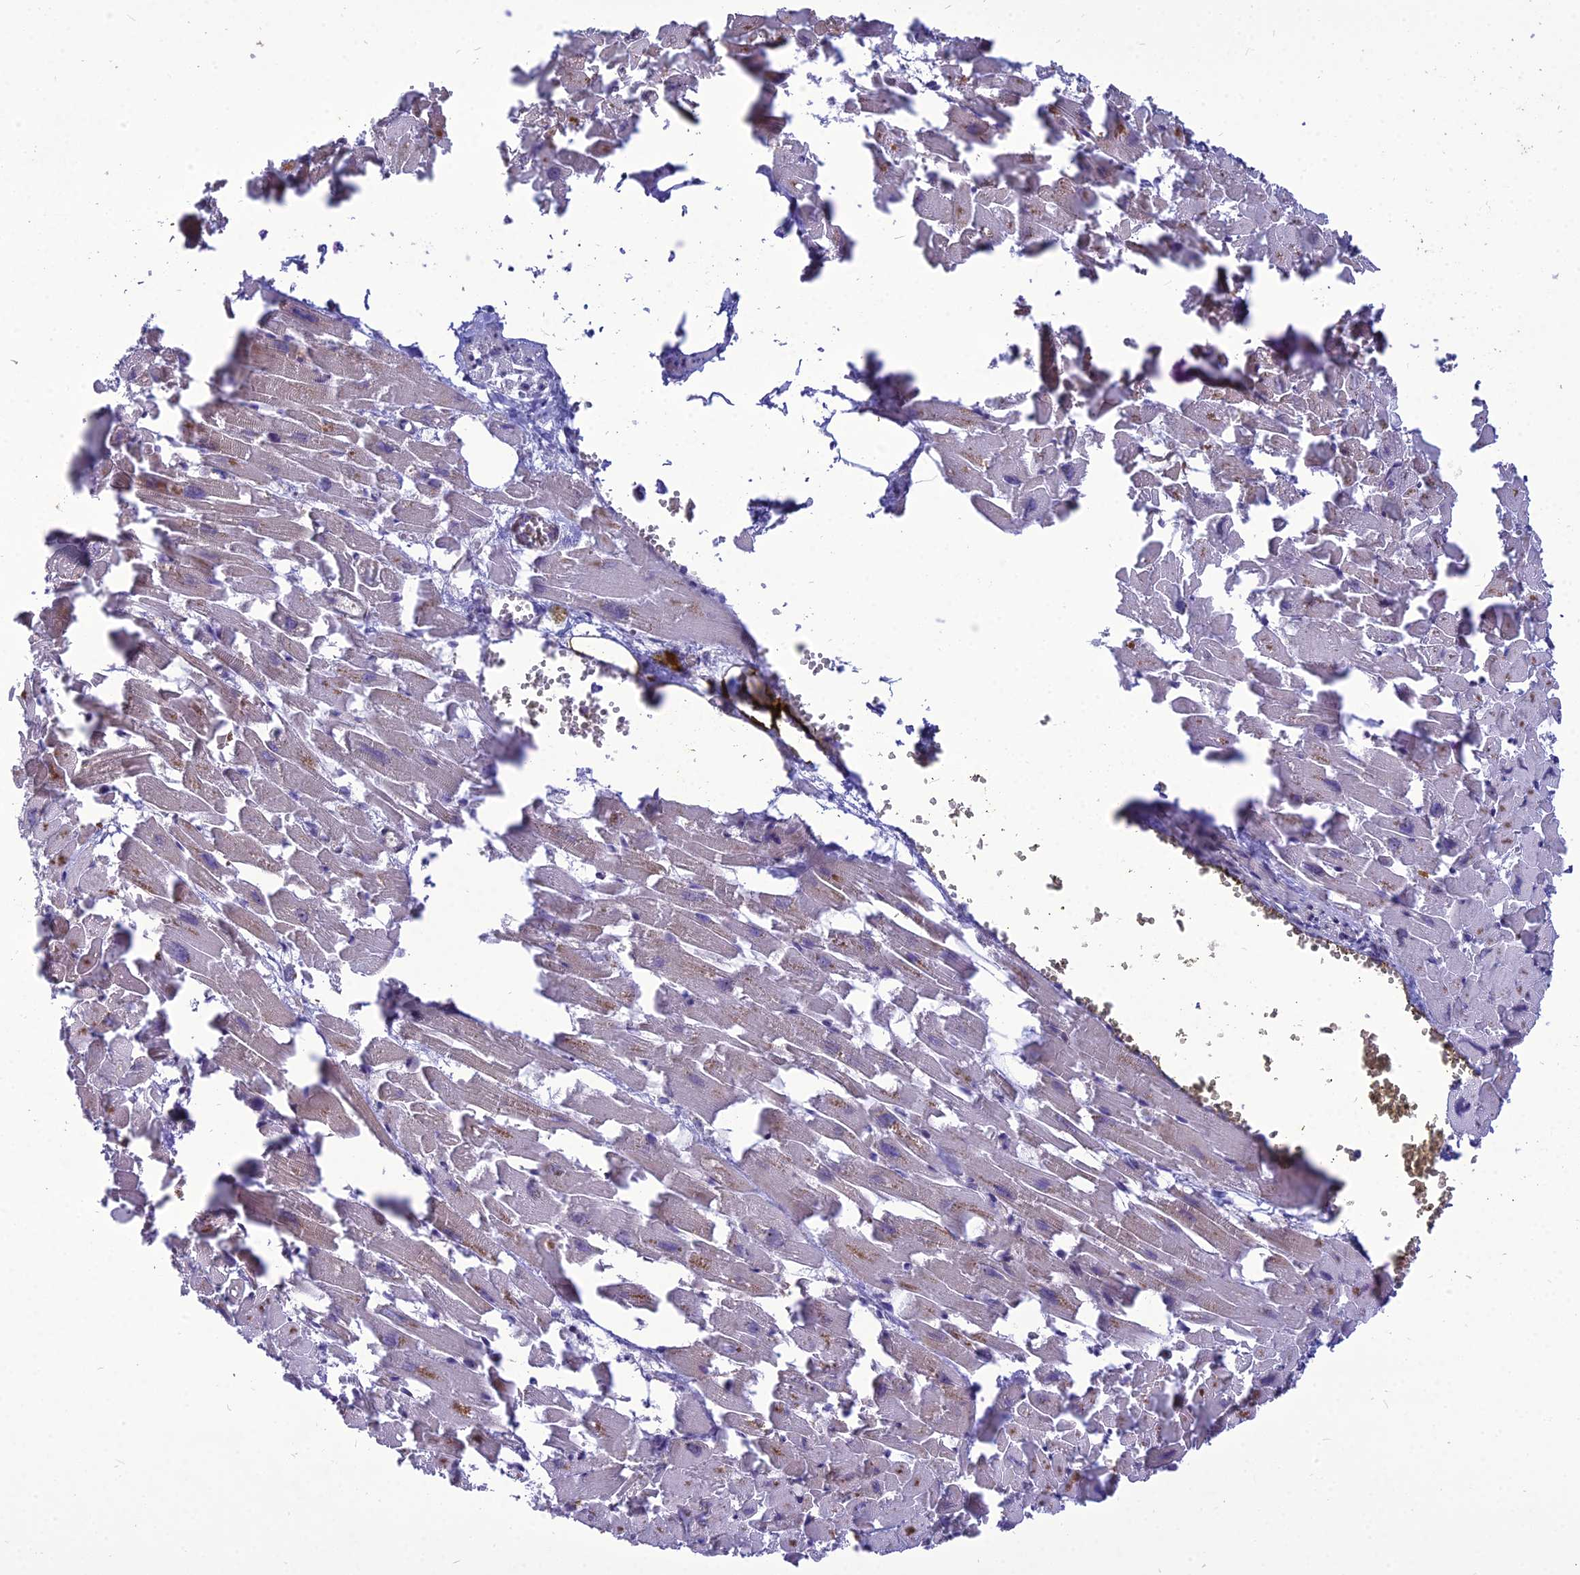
{"staining": {"intensity": "moderate", "quantity": "25%-75%", "location": "cytoplasmic/membranous"}, "tissue": "heart muscle", "cell_type": "Cardiomyocytes", "image_type": "normal", "snomed": [{"axis": "morphology", "description": "Normal tissue, NOS"}, {"axis": "topography", "description": "Heart"}], "caption": "Immunohistochemistry staining of normal heart muscle, which demonstrates medium levels of moderate cytoplasmic/membranous positivity in approximately 25%-75% of cardiomyocytes indicating moderate cytoplasmic/membranous protein positivity. The staining was performed using DAB (brown) for protein detection and nuclei were counterstained in hematoxylin (blue).", "gene": "TSPYL2", "patient": {"sex": "female", "age": 64}}